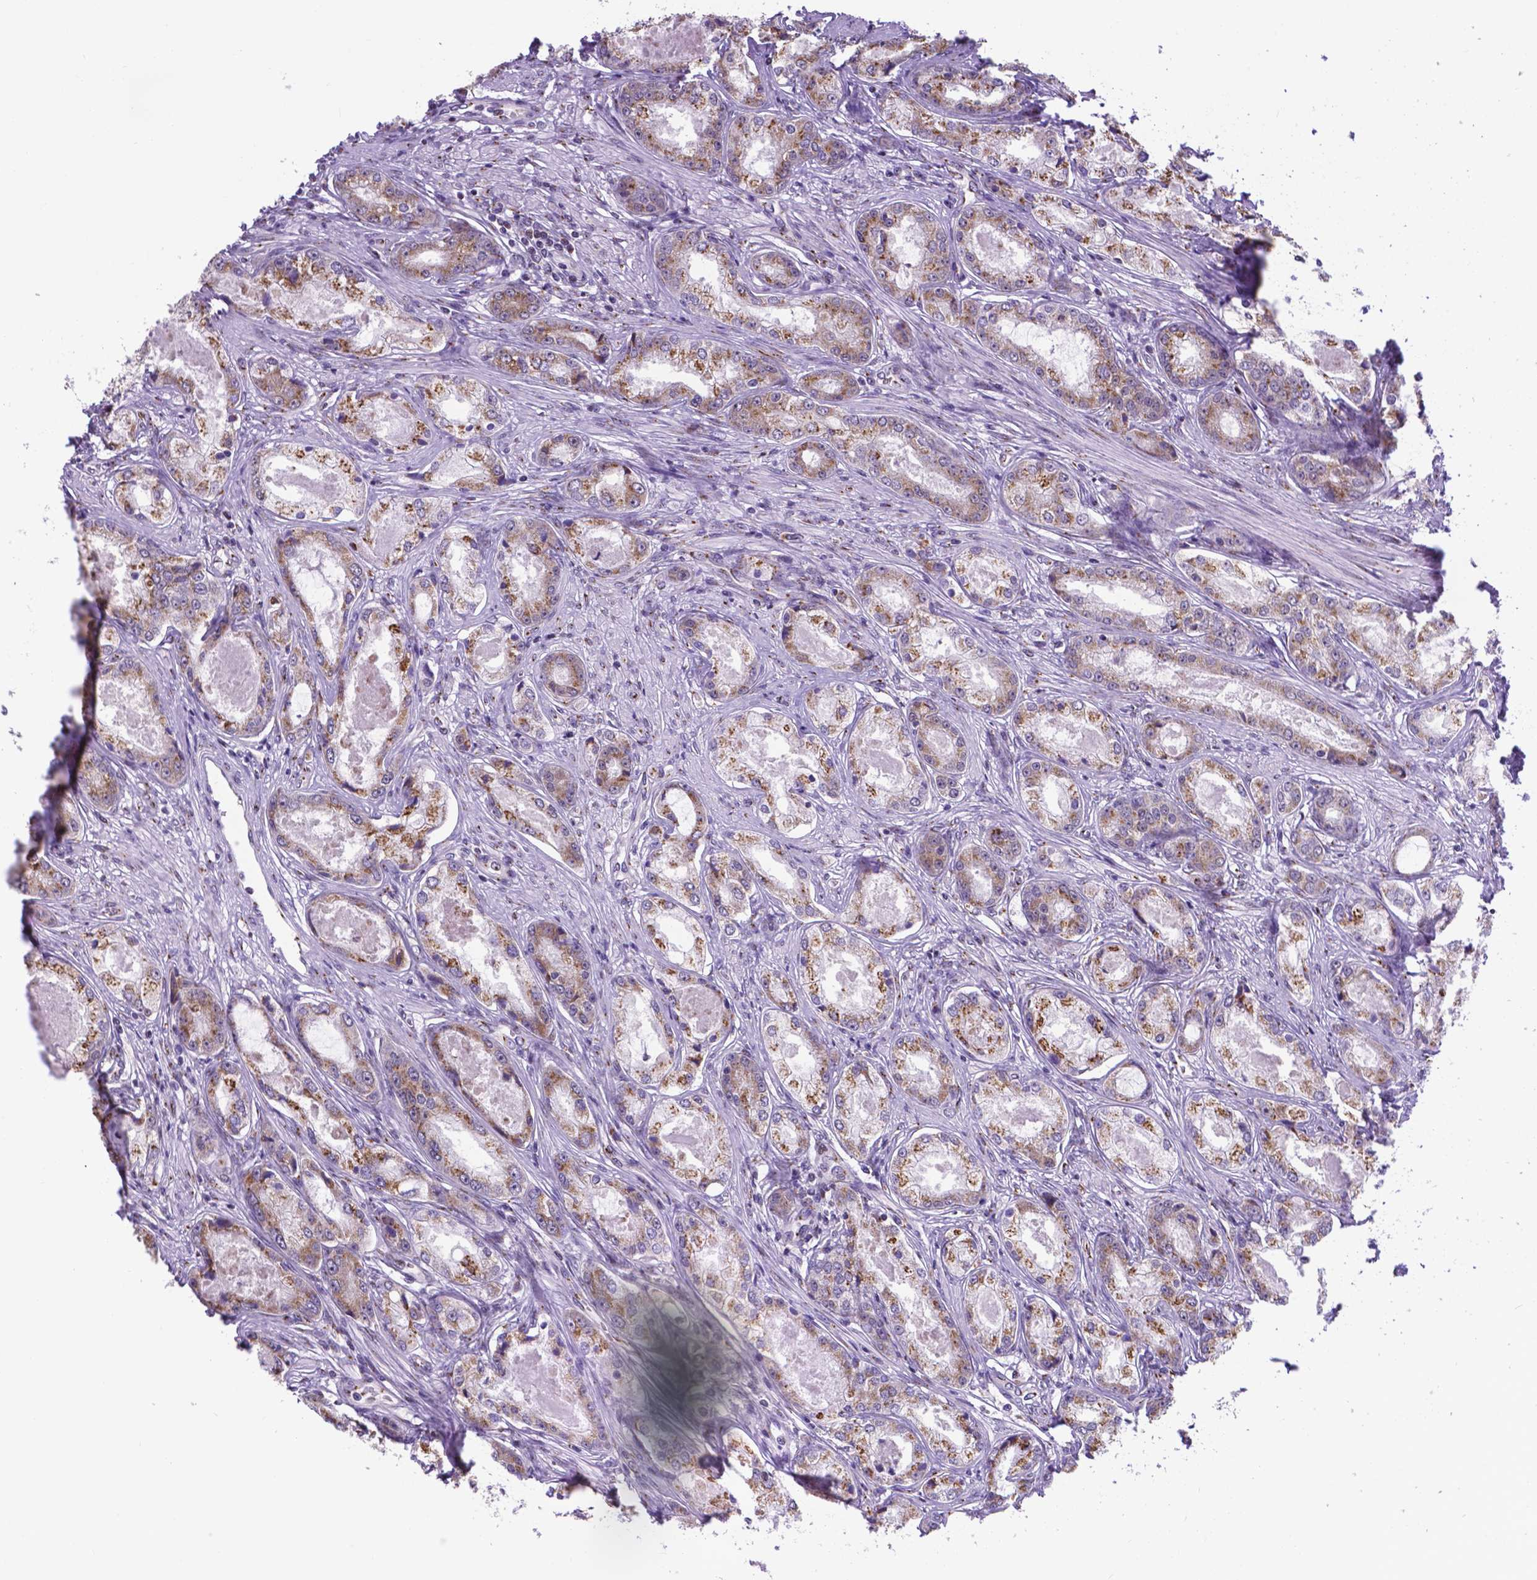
{"staining": {"intensity": "moderate", "quantity": ">75%", "location": "cytoplasmic/membranous"}, "tissue": "prostate cancer", "cell_type": "Tumor cells", "image_type": "cancer", "snomed": [{"axis": "morphology", "description": "Adenocarcinoma, Low grade"}, {"axis": "topography", "description": "Prostate"}], "caption": "IHC (DAB (3,3'-diaminobenzidine)) staining of prostate low-grade adenocarcinoma shows moderate cytoplasmic/membranous protein staining in about >75% of tumor cells. (DAB IHC, brown staining for protein, blue staining for nuclei).", "gene": "MRPL10", "patient": {"sex": "male", "age": 68}}